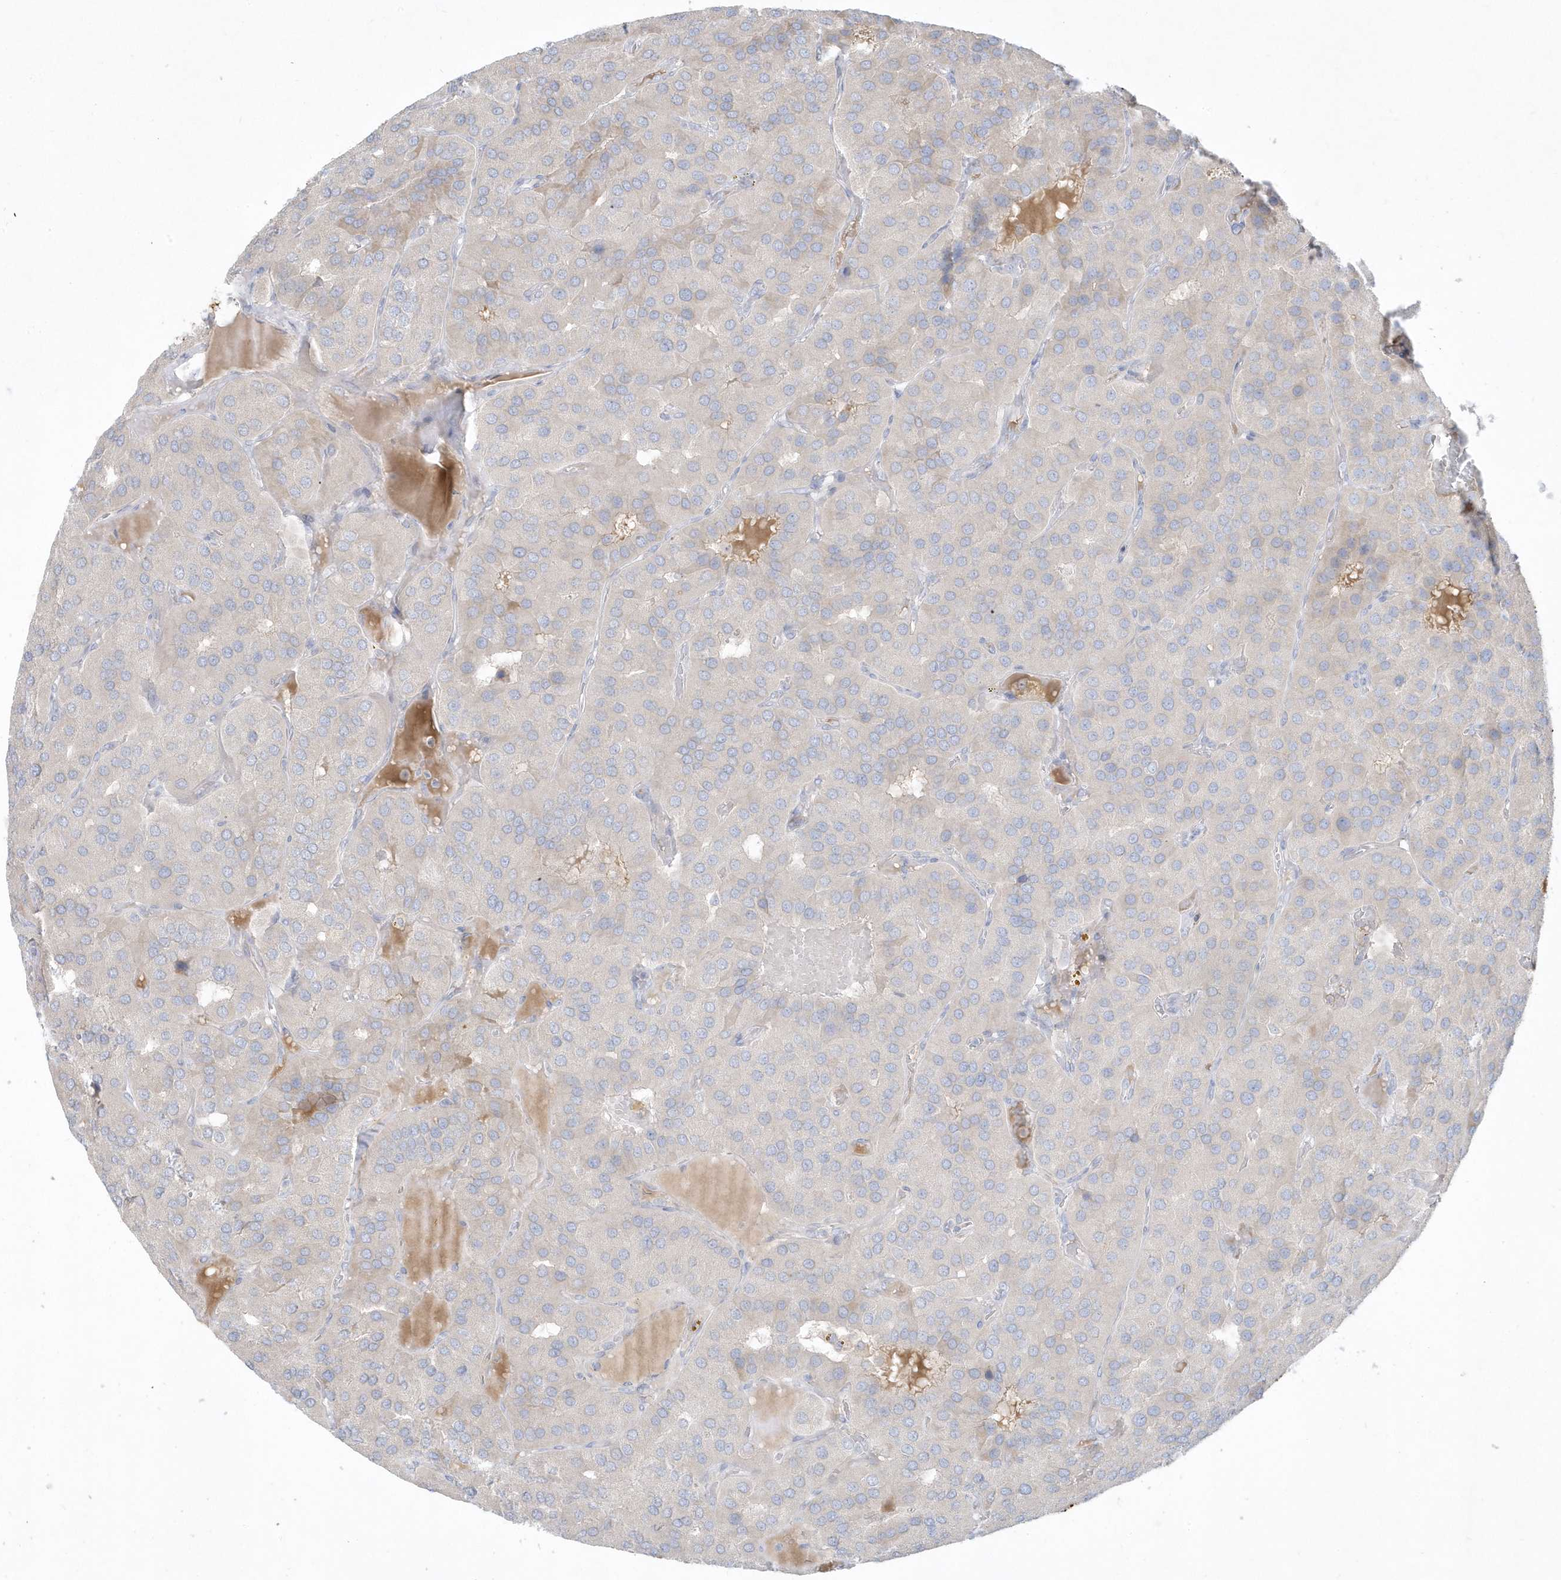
{"staining": {"intensity": "negative", "quantity": "none", "location": "none"}, "tissue": "parathyroid gland", "cell_type": "Glandular cells", "image_type": "normal", "snomed": [{"axis": "morphology", "description": "Normal tissue, NOS"}, {"axis": "morphology", "description": "Adenoma, NOS"}, {"axis": "topography", "description": "Parathyroid gland"}], "caption": "There is no significant expression in glandular cells of parathyroid gland. Brightfield microscopy of immunohistochemistry (IHC) stained with DAB (brown) and hematoxylin (blue), captured at high magnification.", "gene": "THADA", "patient": {"sex": "female", "age": 86}}